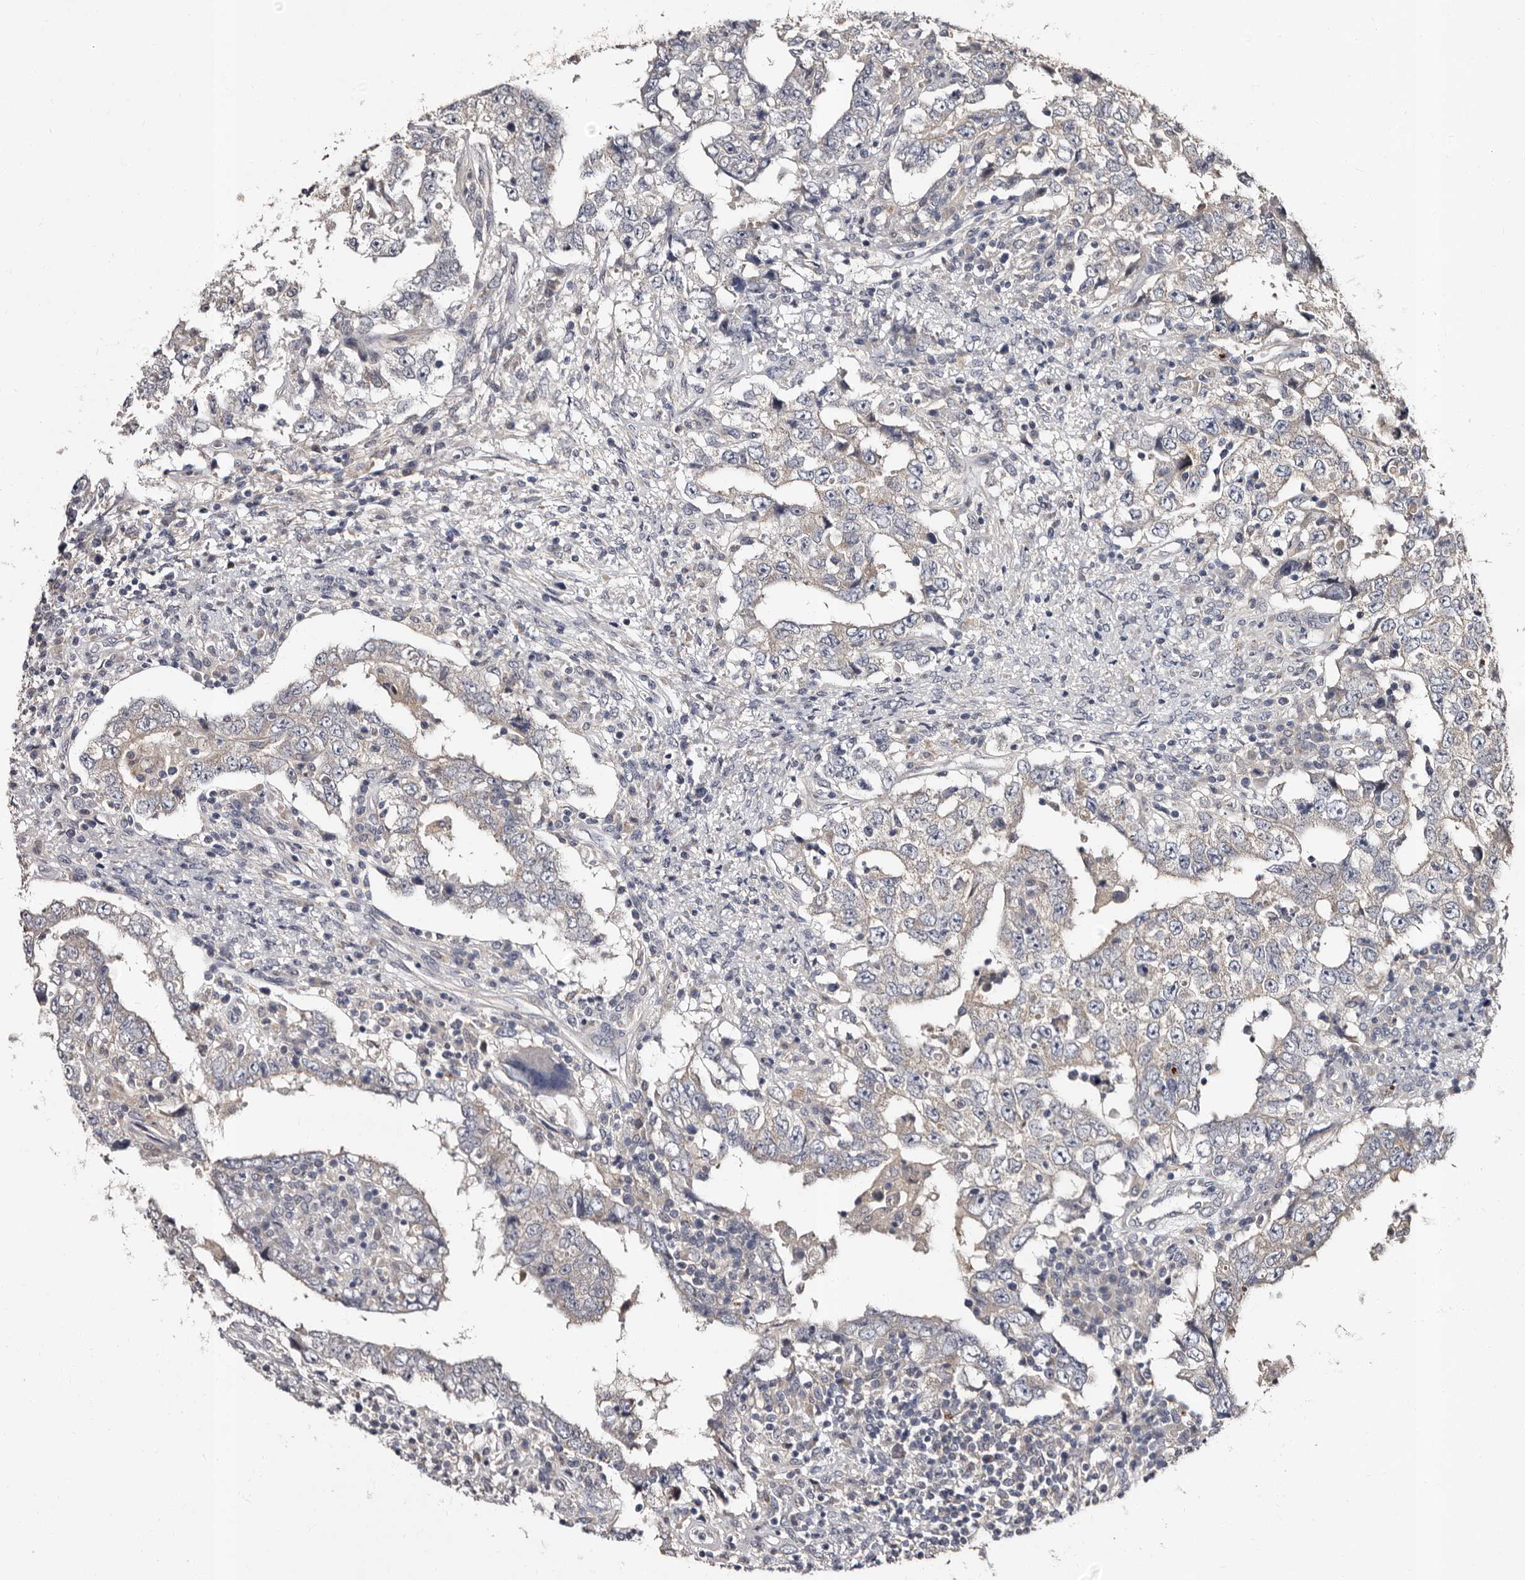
{"staining": {"intensity": "negative", "quantity": "none", "location": "none"}, "tissue": "testis cancer", "cell_type": "Tumor cells", "image_type": "cancer", "snomed": [{"axis": "morphology", "description": "Carcinoma, Embryonal, NOS"}, {"axis": "topography", "description": "Testis"}], "caption": "The photomicrograph displays no significant positivity in tumor cells of testis embryonal carcinoma.", "gene": "FAM91A1", "patient": {"sex": "male", "age": 26}}